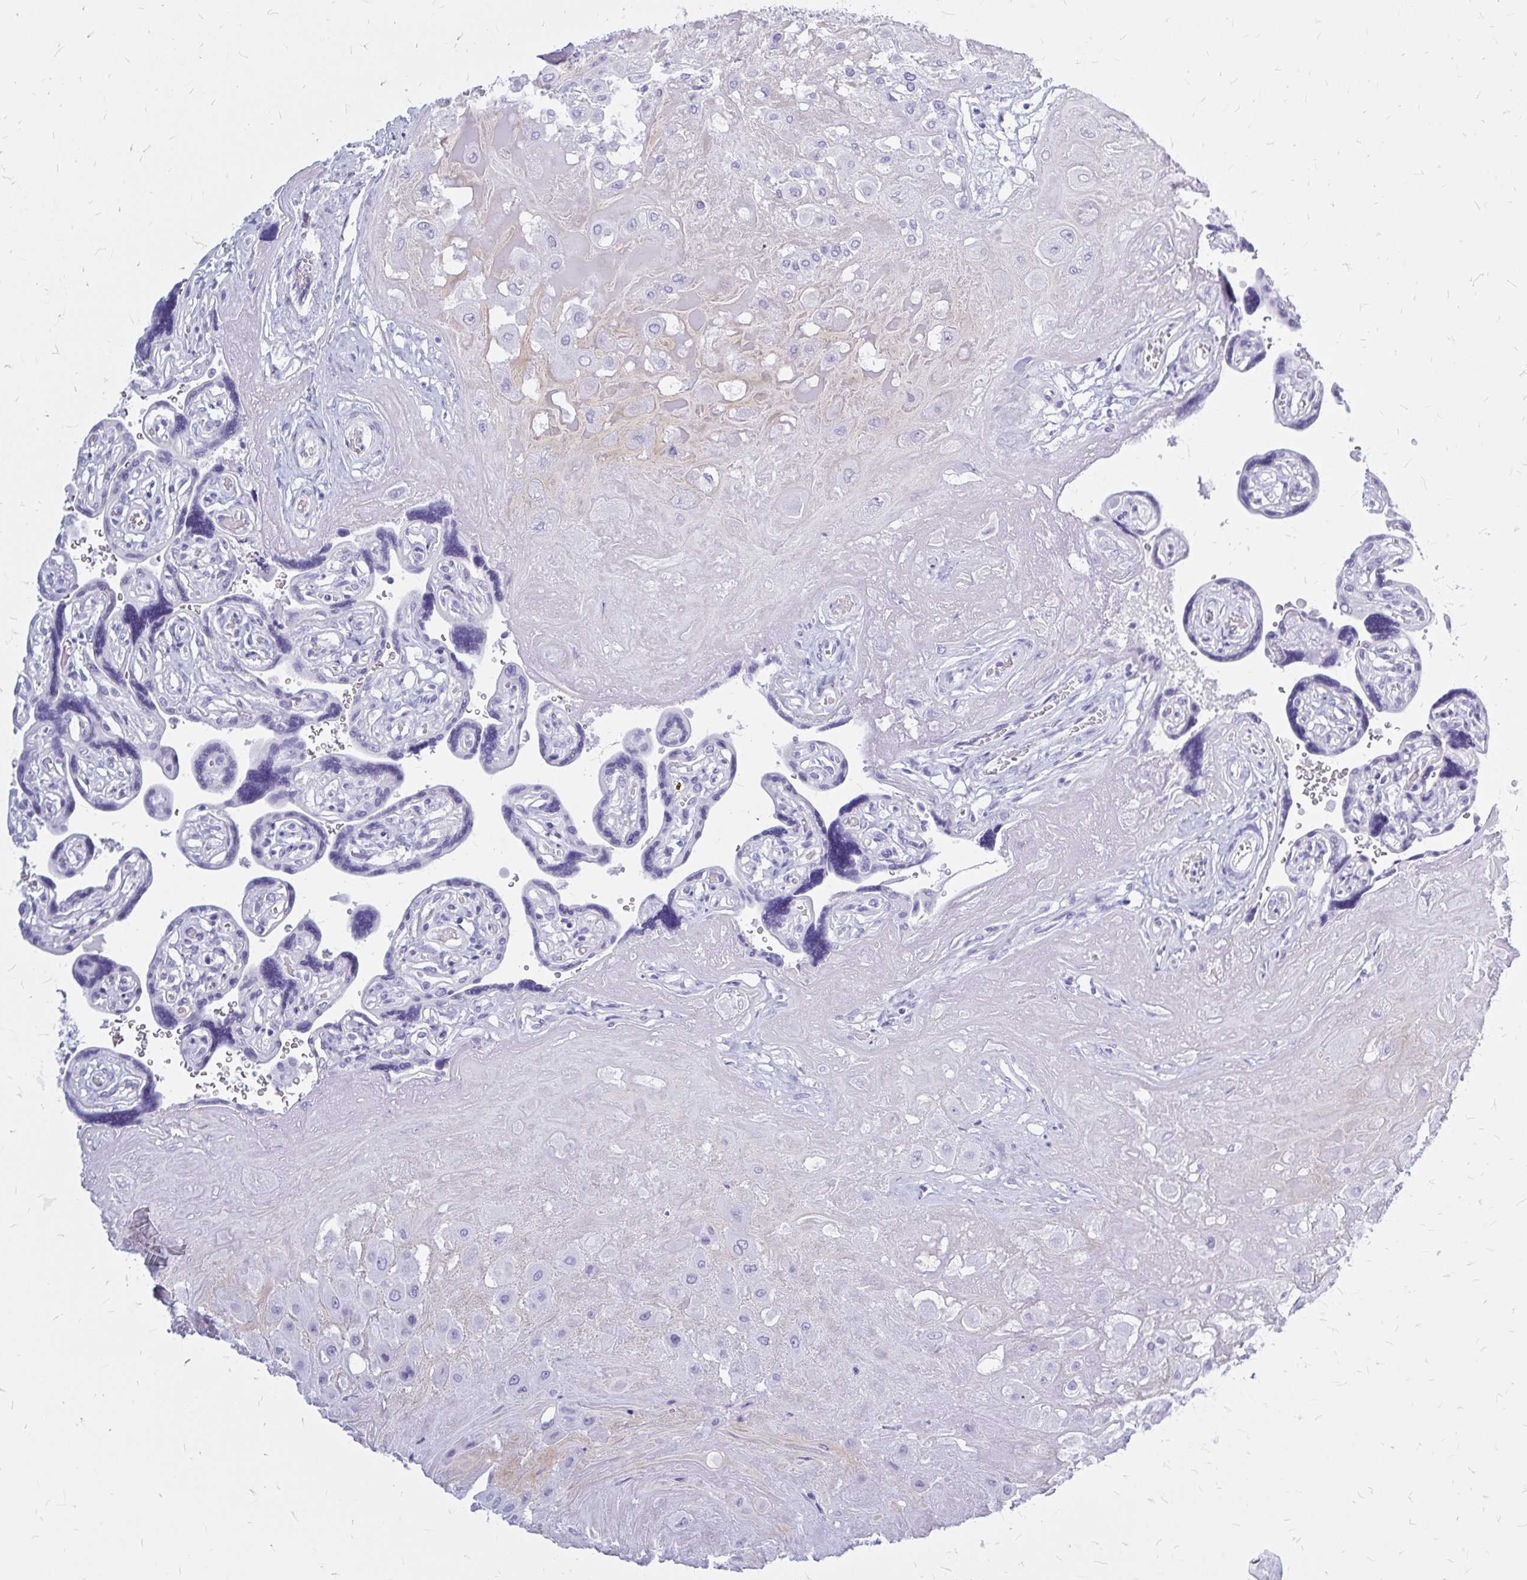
{"staining": {"intensity": "negative", "quantity": "none", "location": "none"}, "tissue": "placenta", "cell_type": "Decidual cells", "image_type": "normal", "snomed": [{"axis": "morphology", "description": "Normal tissue, NOS"}, {"axis": "topography", "description": "Placenta"}], "caption": "Image shows no significant protein expression in decidual cells of normal placenta.", "gene": "KLHDC7A", "patient": {"sex": "female", "age": 32}}